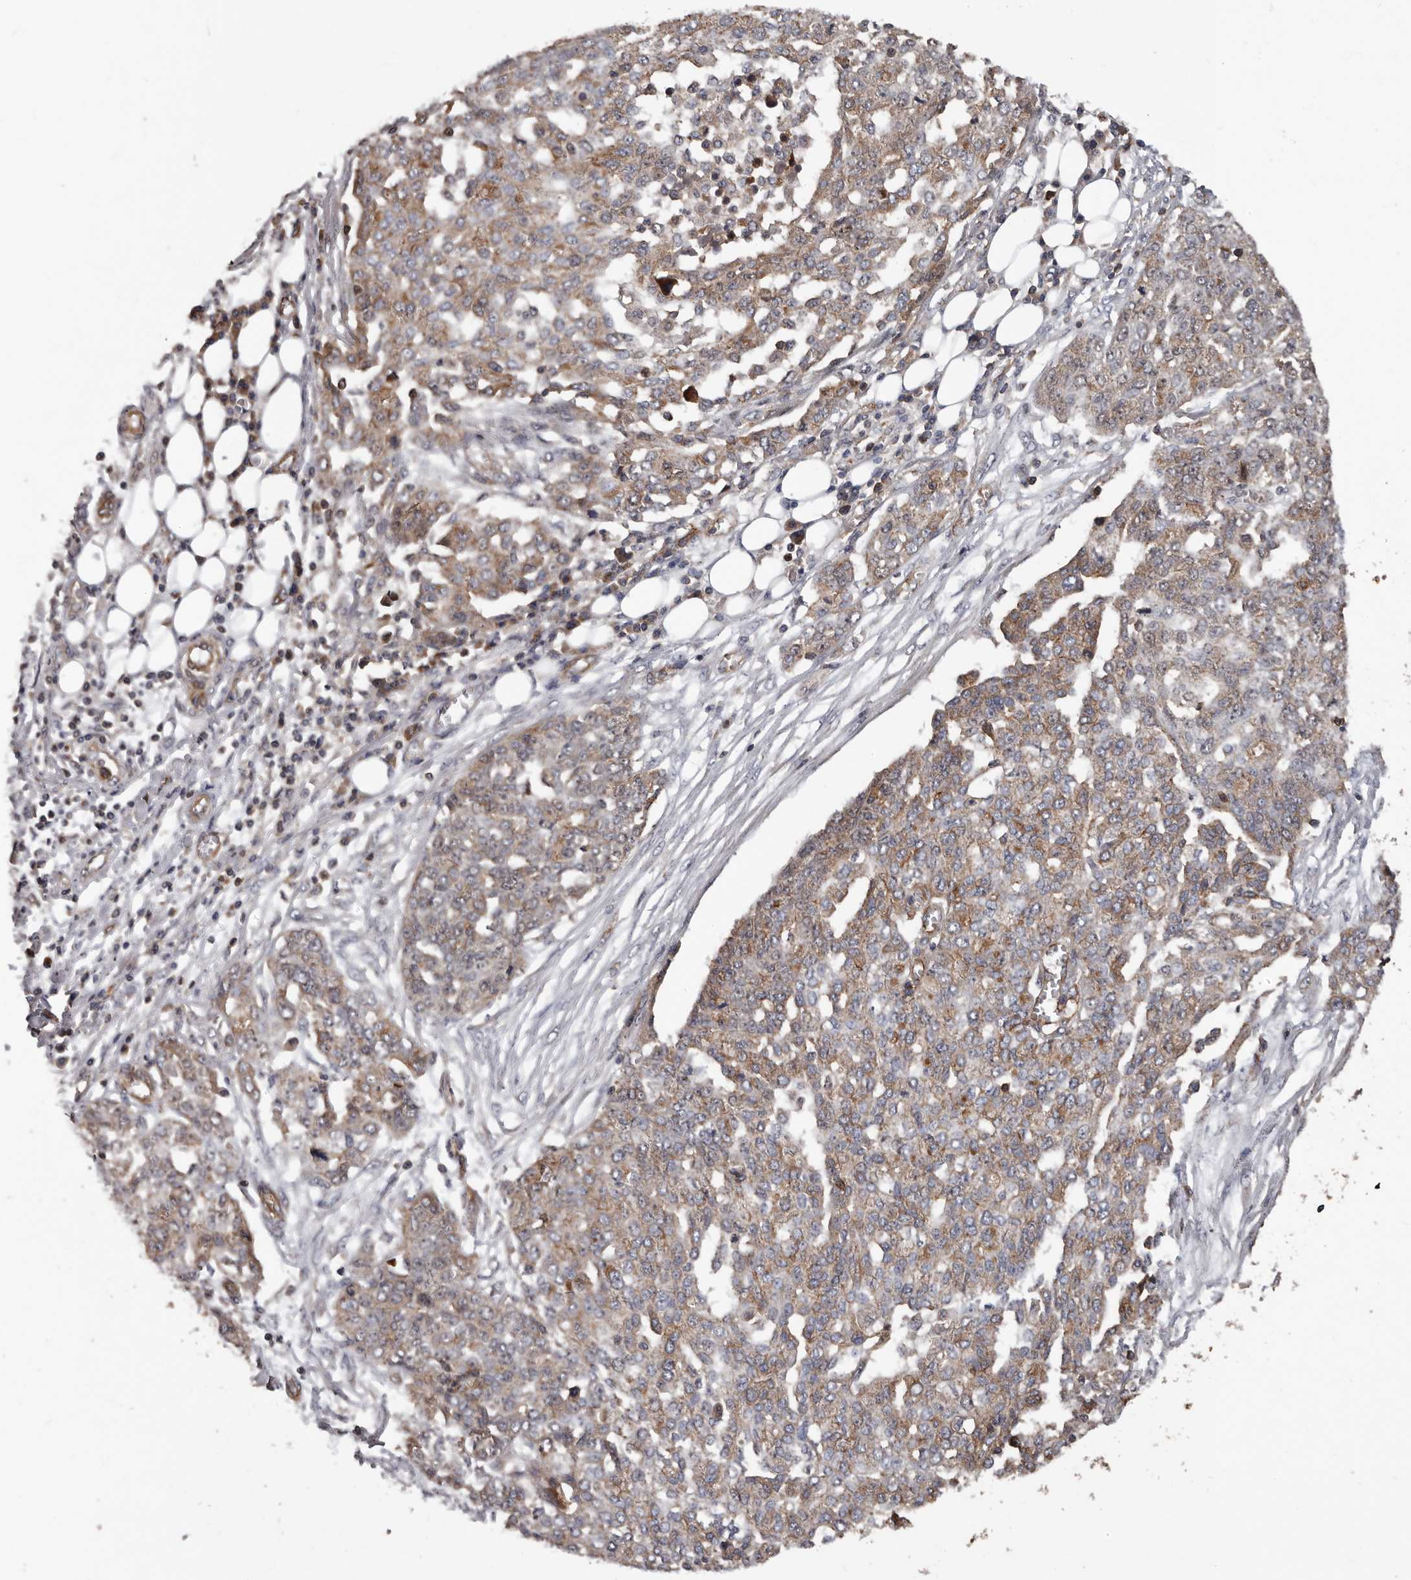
{"staining": {"intensity": "moderate", "quantity": ">75%", "location": "cytoplasmic/membranous"}, "tissue": "ovarian cancer", "cell_type": "Tumor cells", "image_type": "cancer", "snomed": [{"axis": "morphology", "description": "Cystadenocarcinoma, serous, NOS"}, {"axis": "topography", "description": "Soft tissue"}, {"axis": "topography", "description": "Ovary"}], "caption": "Moderate cytoplasmic/membranous staining for a protein is seen in approximately >75% of tumor cells of serous cystadenocarcinoma (ovarian) using IHC.", "gene": "PNRC2", "patient": {"sex": "female", "age": 57}}